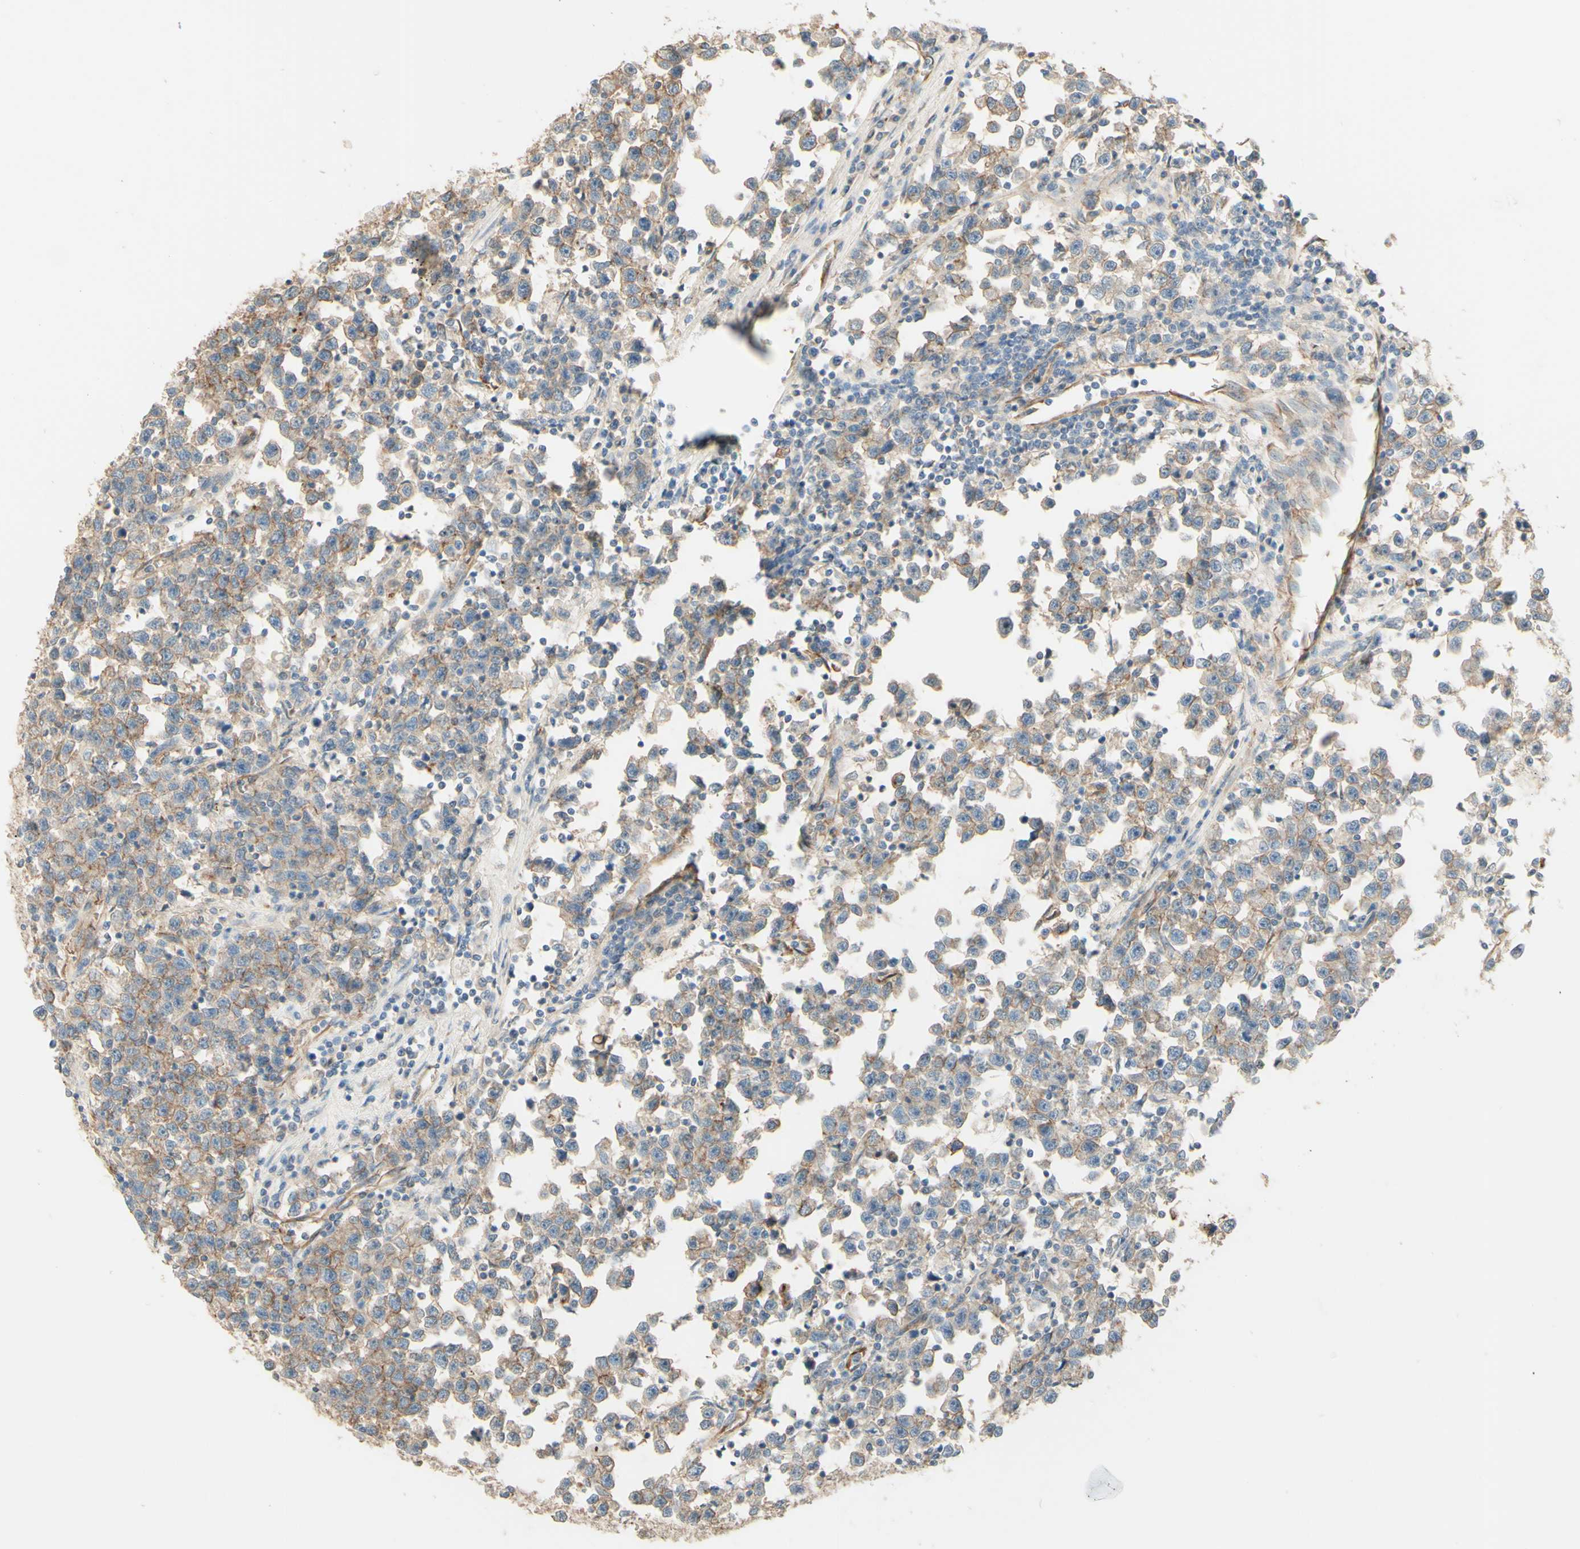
{"staining": {"intensity": "weak", "quantity": "25%-75%", "location": "cytoplasmic/membranous"}, "tissue": "testis cancer", "cell_type": "Tumor cells", "image_type": "cancer", "snomed": [{"axis": "morphology", "description": "Seminoma, NOS"}, {"axis": "topography", "description": "Testis"}], "caption": "DAB (3,3'-diaminobenzidine) immunohistochemical staining of human testis seminoma shows weak cytoplasmic/membranous protein expression in approximately 25%-75% of tumor cells.", "gene": "RNF149", "patient": {"sex": "male", "age": 43}}